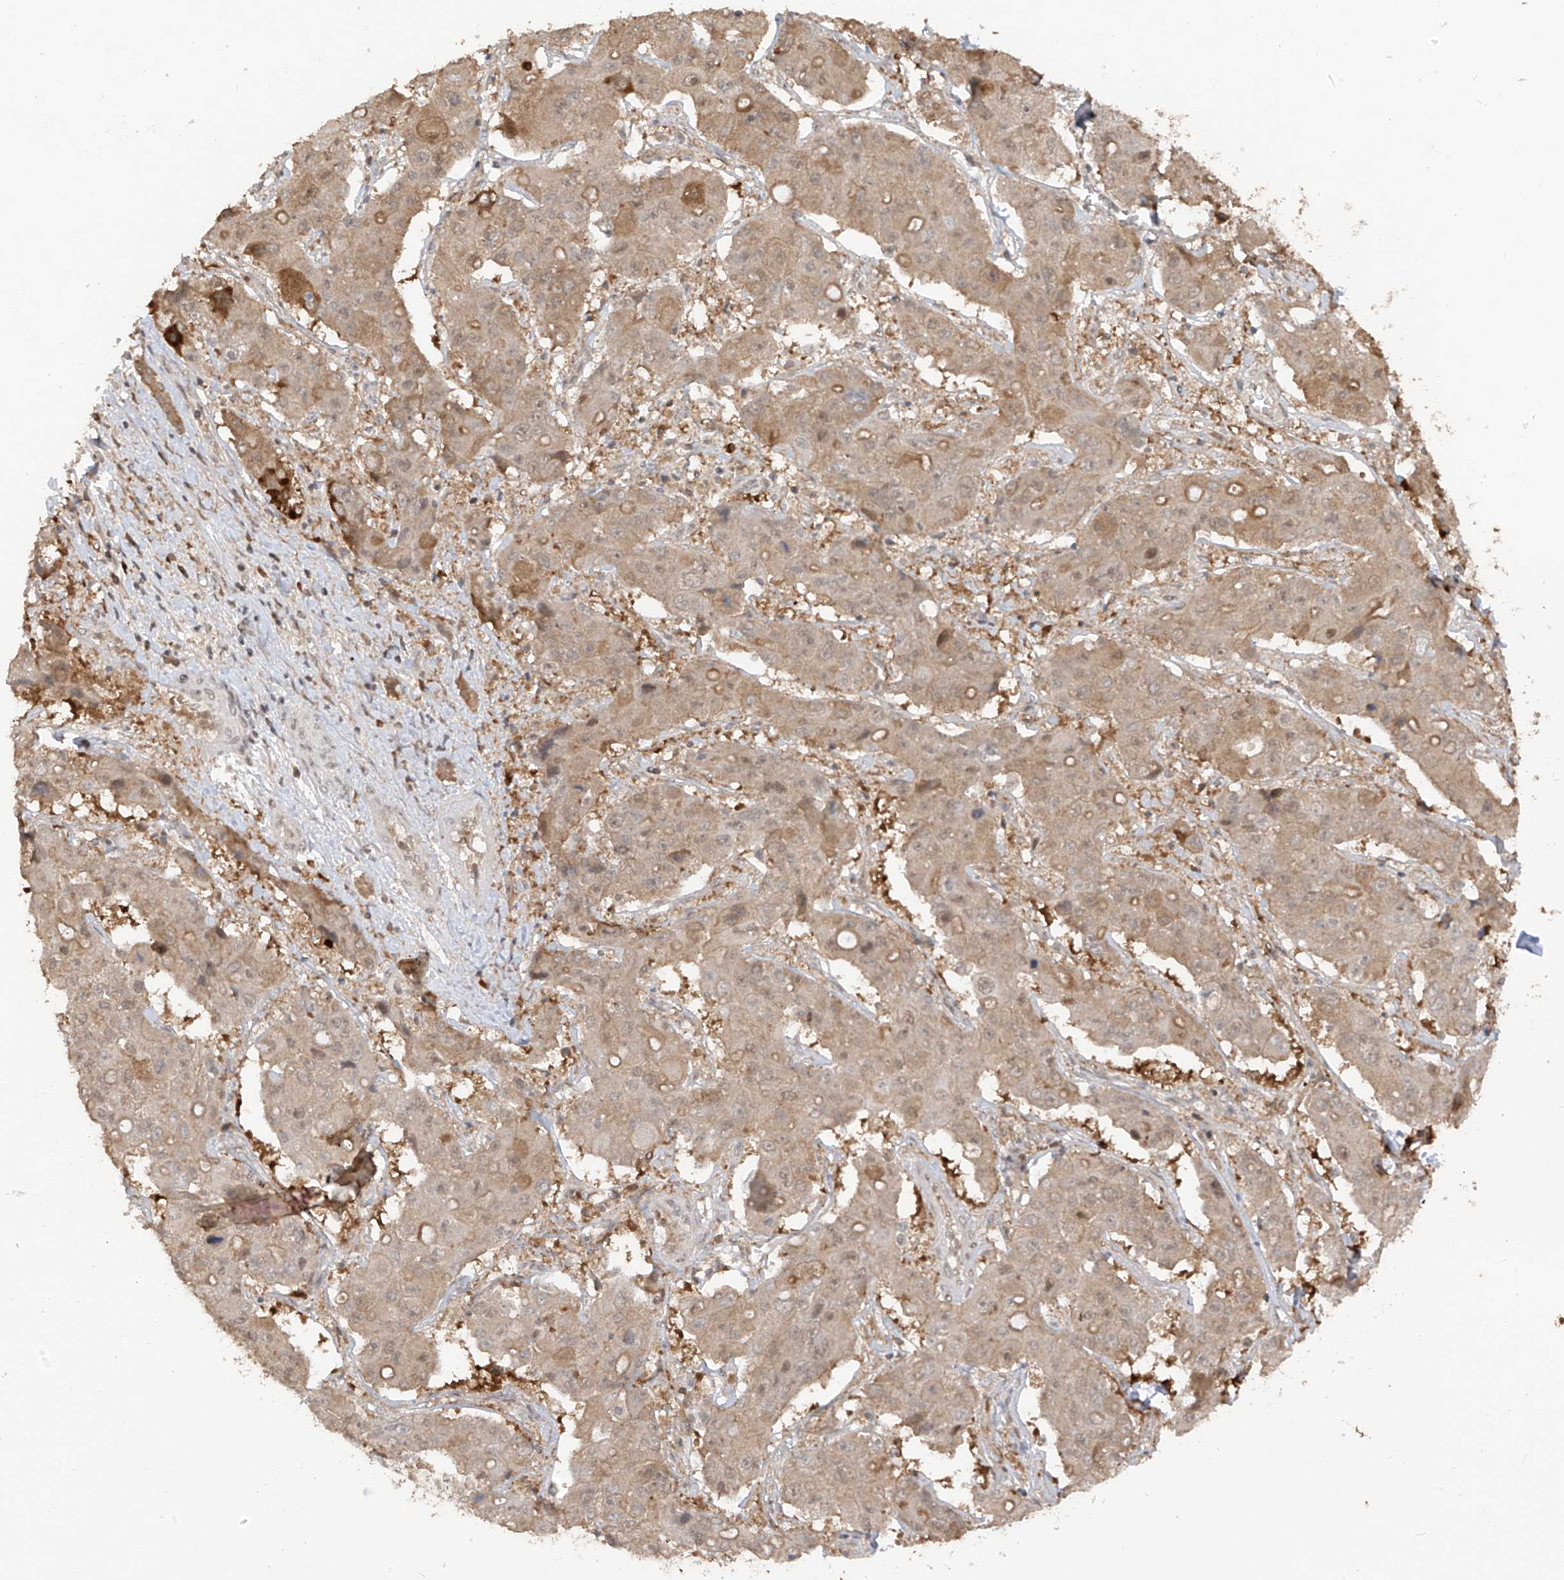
{"staining": {"intensity": "weak", "quantity": "25%-75%", "location": "cytoplasmic/membranous"}, "tissue": "liver cancer", "cell_type": "Tumor cells", "image_type": "cancer", "snomed": [{"axis": "morphology", "description": "Cholangiocarcinoma"}, {"axis": "topography", "description": "Liver"}], "caption": "High-magnification brightfield microscopy of cholangiocarcinoma (liver) stained with DAB (brown) and counterstained with hematoxylin (blue). tumor cells exhibit weak cytoplasmic/membranous staining is present in about25%-75% of cells. The staining was performed using DAB, with brown indicating positive protein expression. Nuclei are stained blue with hematoxylin.", "gene": "COLGALT2", "patient": {"sex": "male", "age": 67}}